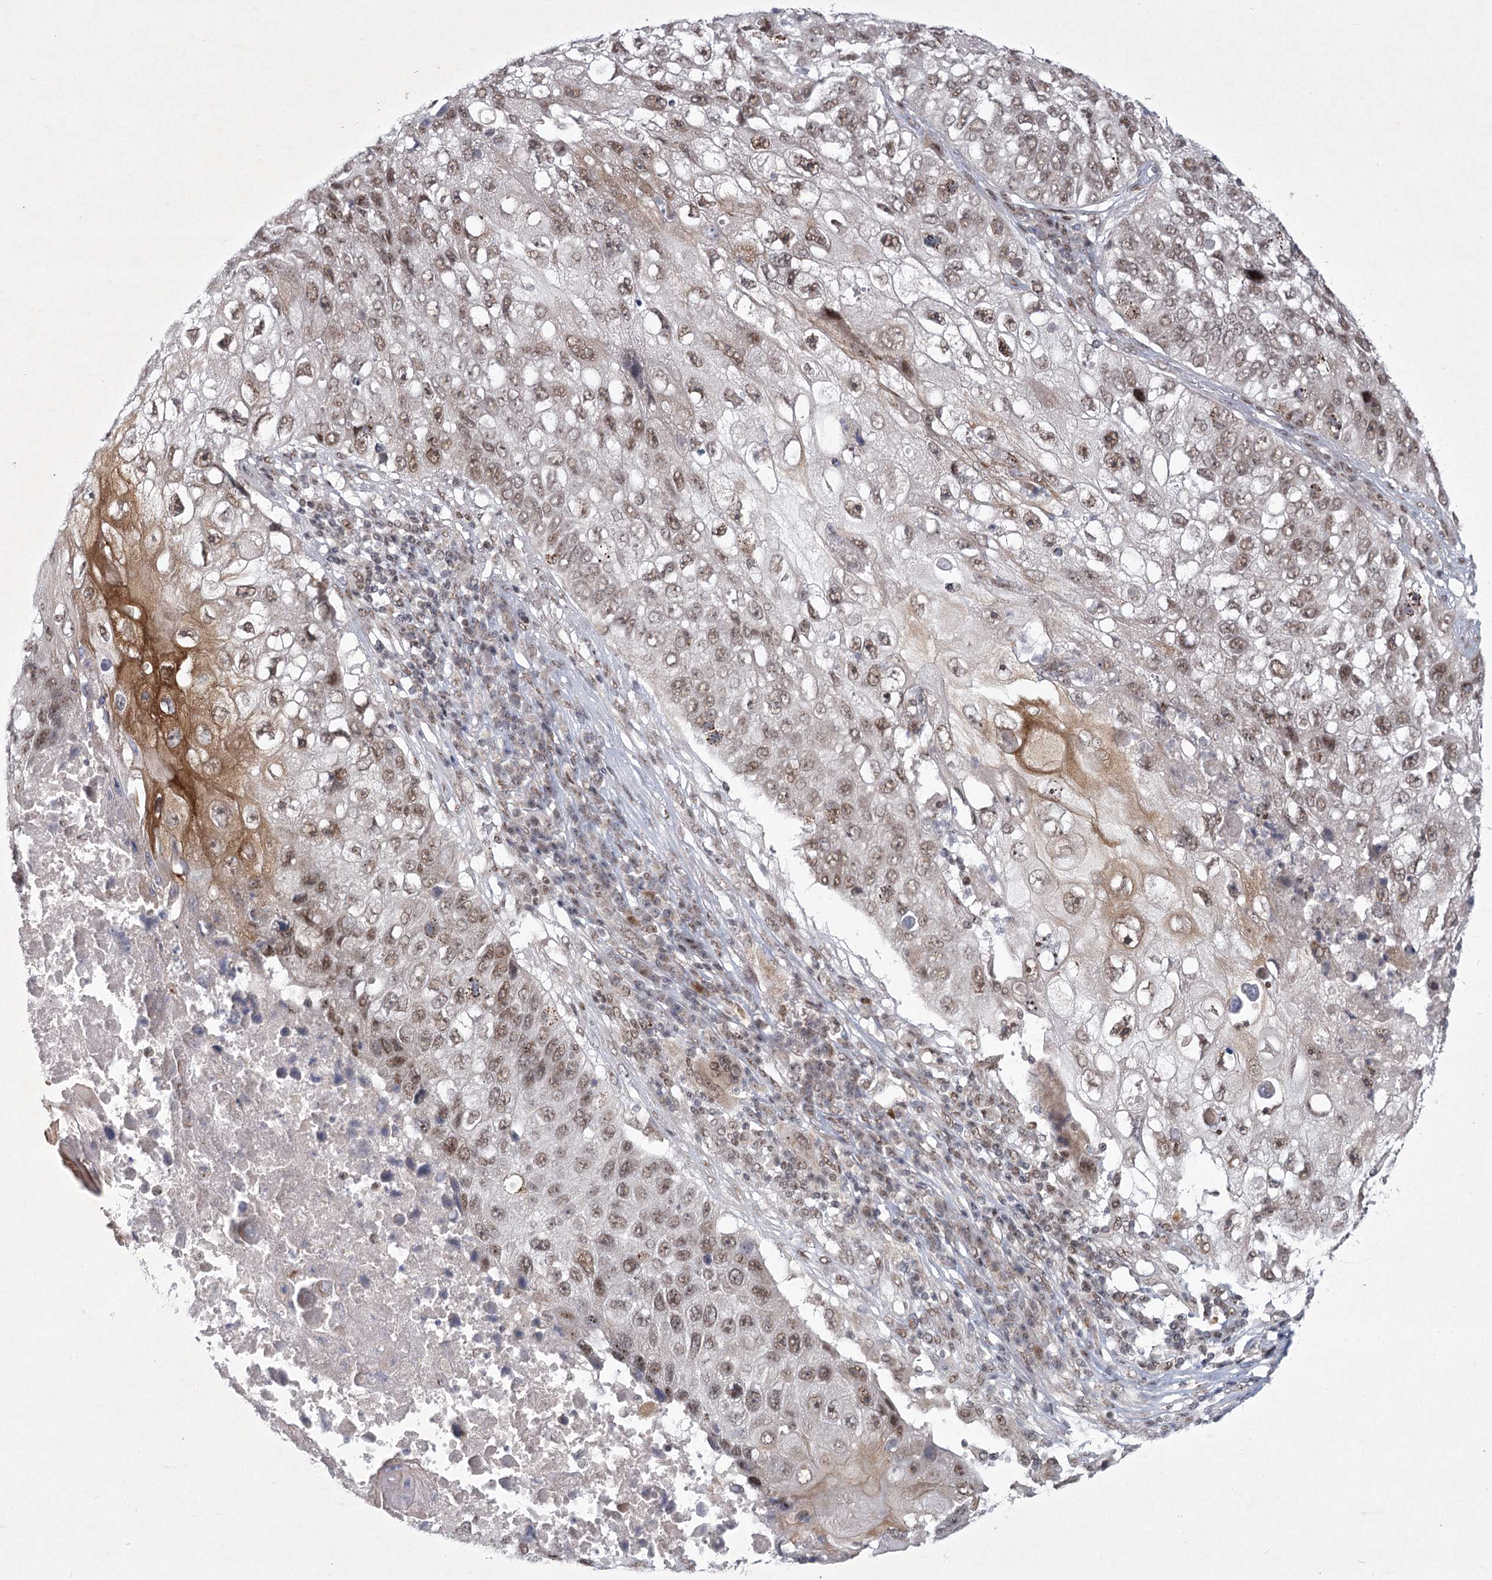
{"staining": {"intensity": "moderate", "quantity": ">75%", "location": "nuclear"}, "tissue": "lung cancer", "cell_type": "Tumor cells", "image_type": "cancer", "snomed": [{"axis": "morphology", "description": "Squamous cell carcinoma, NOS"}, {"axis": "topography", "description": "Lung"}], "caption": "This is a micrograph of immunohistochemistry staining of lung squamous cell carcinoma, which shows moderate staining in the nuclear of tumor cells.", "gene": "CIB4", "patient": {"sex": "male", "age": 61}}